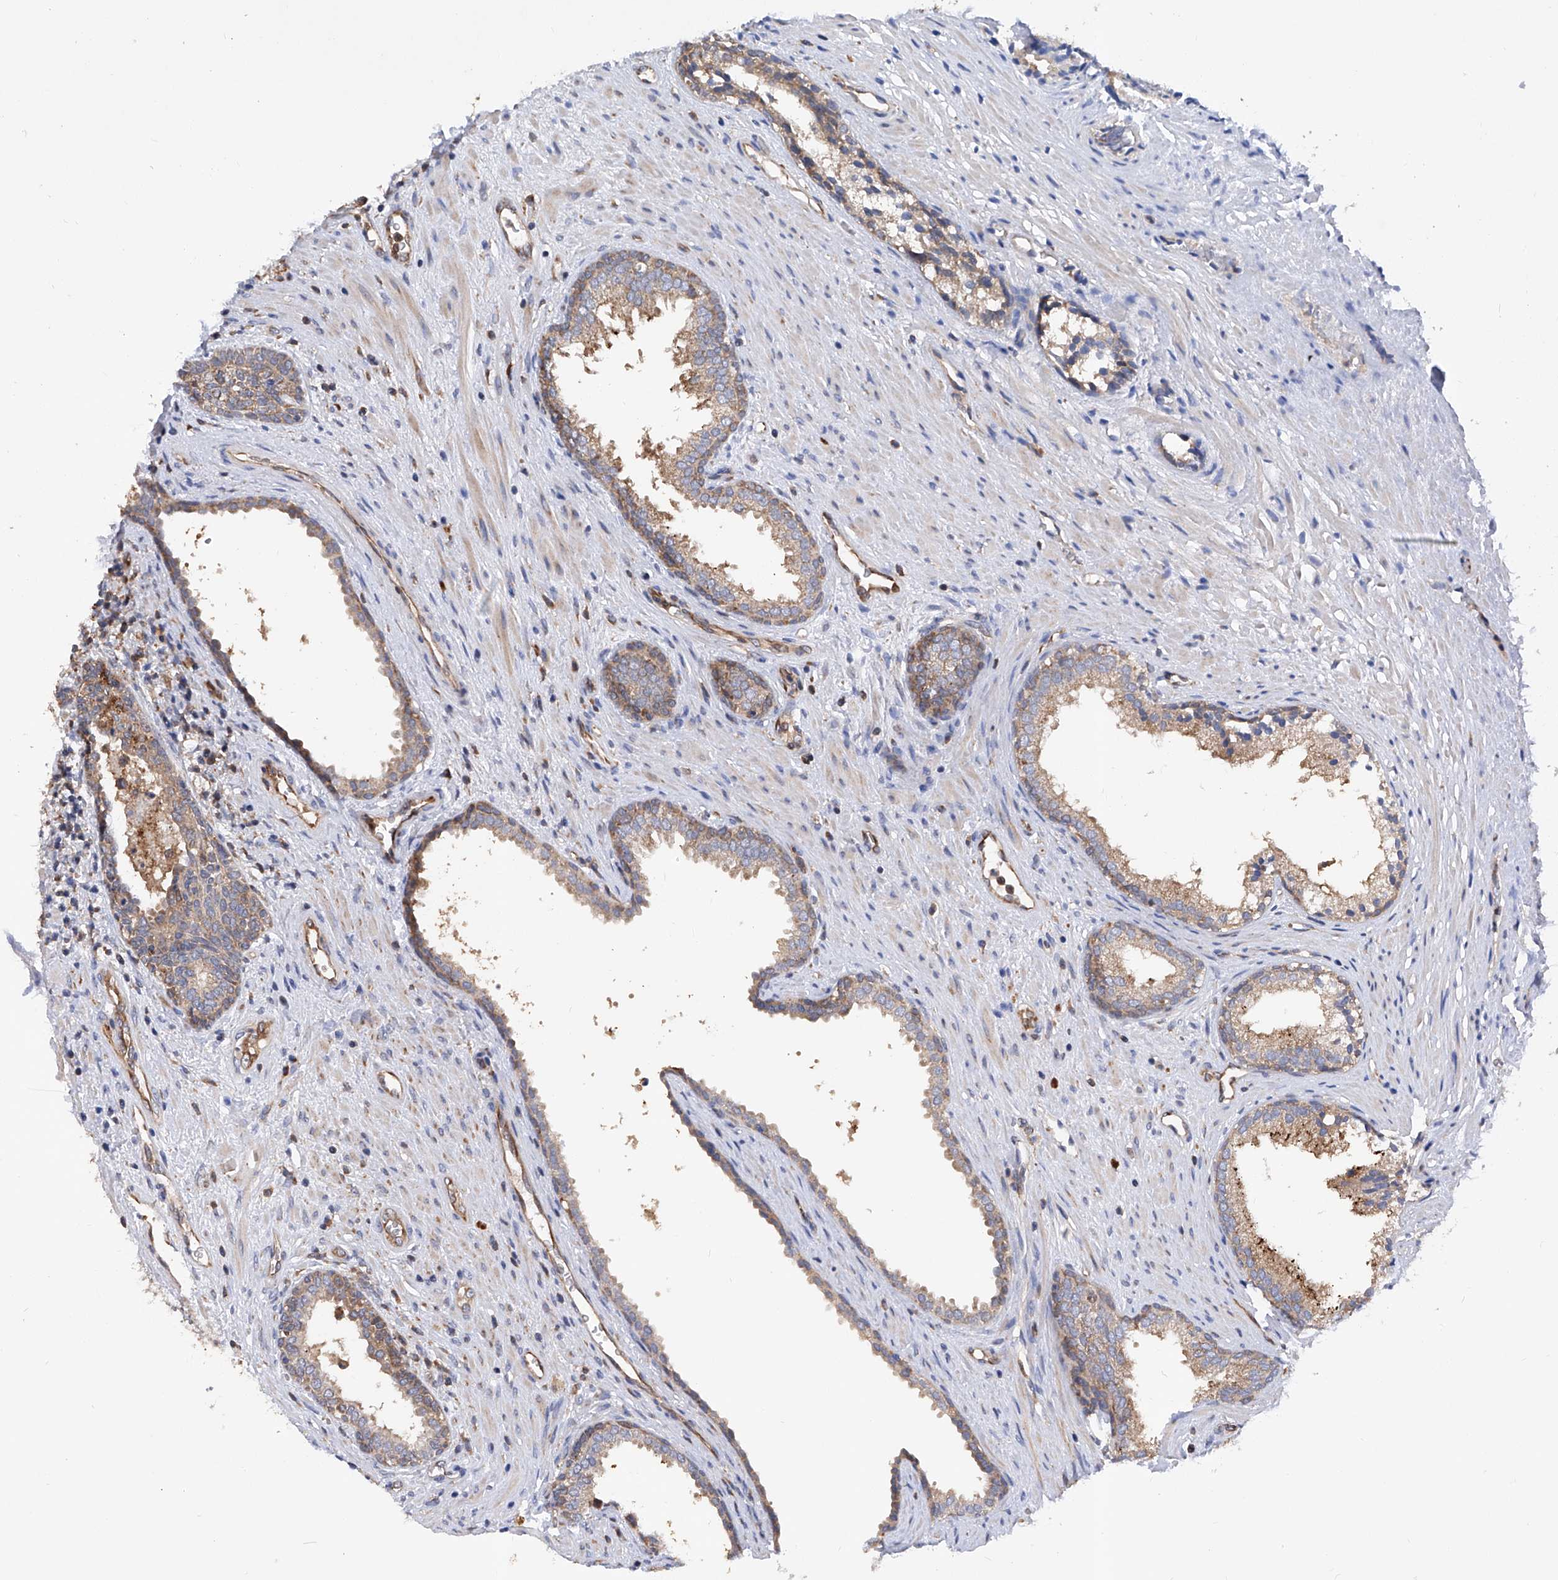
{"staining": {"intensity": "weak", "quantity": ">75%", "location": "cytoplasmic/membranous"}, "tissue": "prostate", "cell_type": "Glandular cells", "image_type": "normal", "snomed": [{"axis": "morphology", "description": "Normal tissue, NOS"}, {"axis": "topography", "description": "Prostate"}], "caption": "An immunohistochemistry photomicrograph of normal tissue is shown. Protein staining in brown shows weak cytoplasmic/membranous positivity in prostate within glandular cells.", "gene": "SPATA20", "patient": {"sex": "male", "age": 76}}